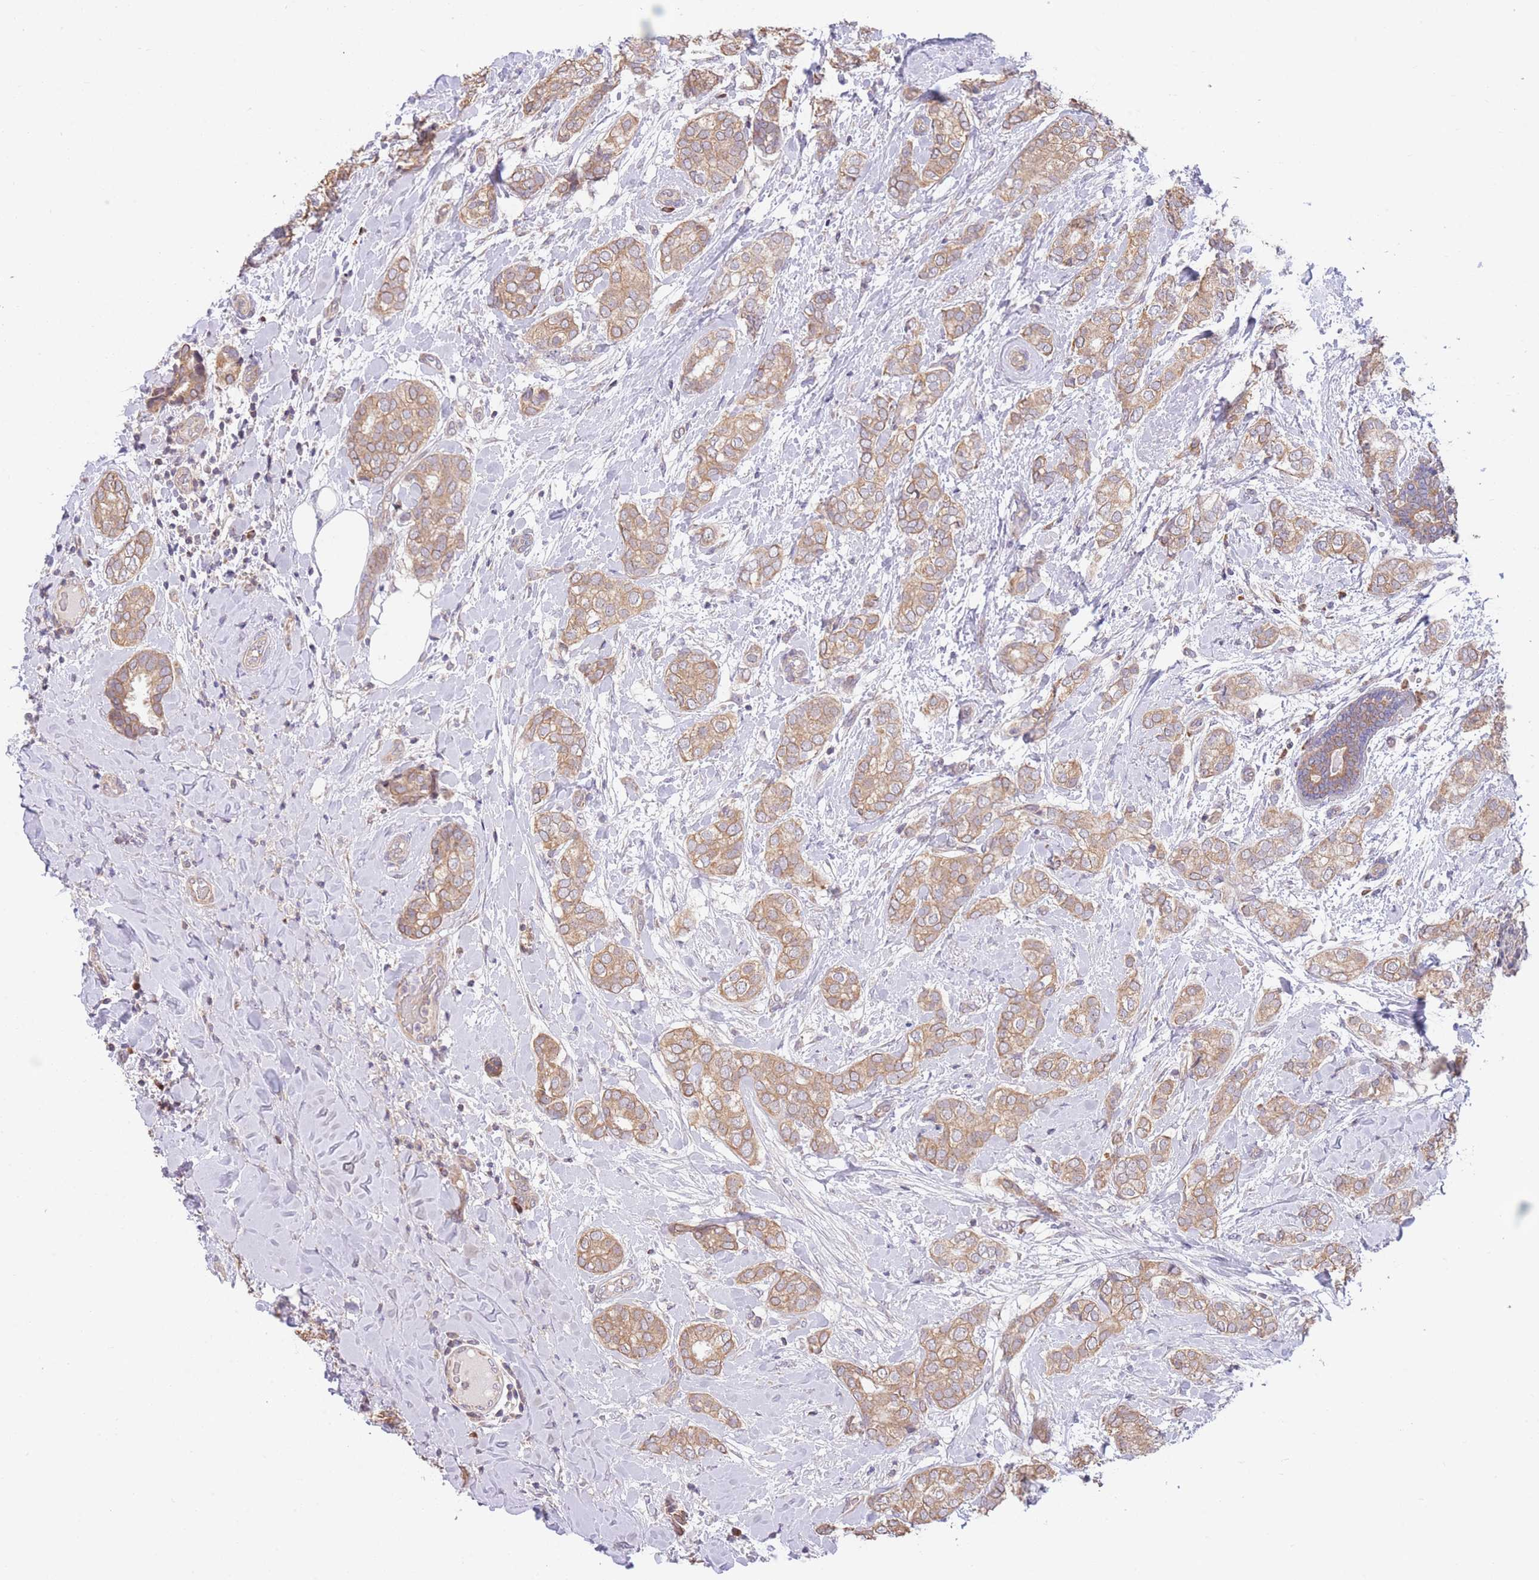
{"staining": {"intensity": "weak", "quantity": ">75%", "location": "cytoplasmic/membranous"}, "tissue": "breast cancer", "cell_type": "Tumor cells", "image_type": "cancer", "snomed": [{"axis": "morphology", "description": "Duct carcinoma"}, {"axis": "topography", "description": "Breast"}], "caption": "The micrograph reveals staining of breast cancer (intraductal carcinoma), revealing weak cytoplasmic/membranous protein expression (brown color) within tumor cells.", "gene": "BOLA2B", "patient": {"sex": "female", "age": 73}}